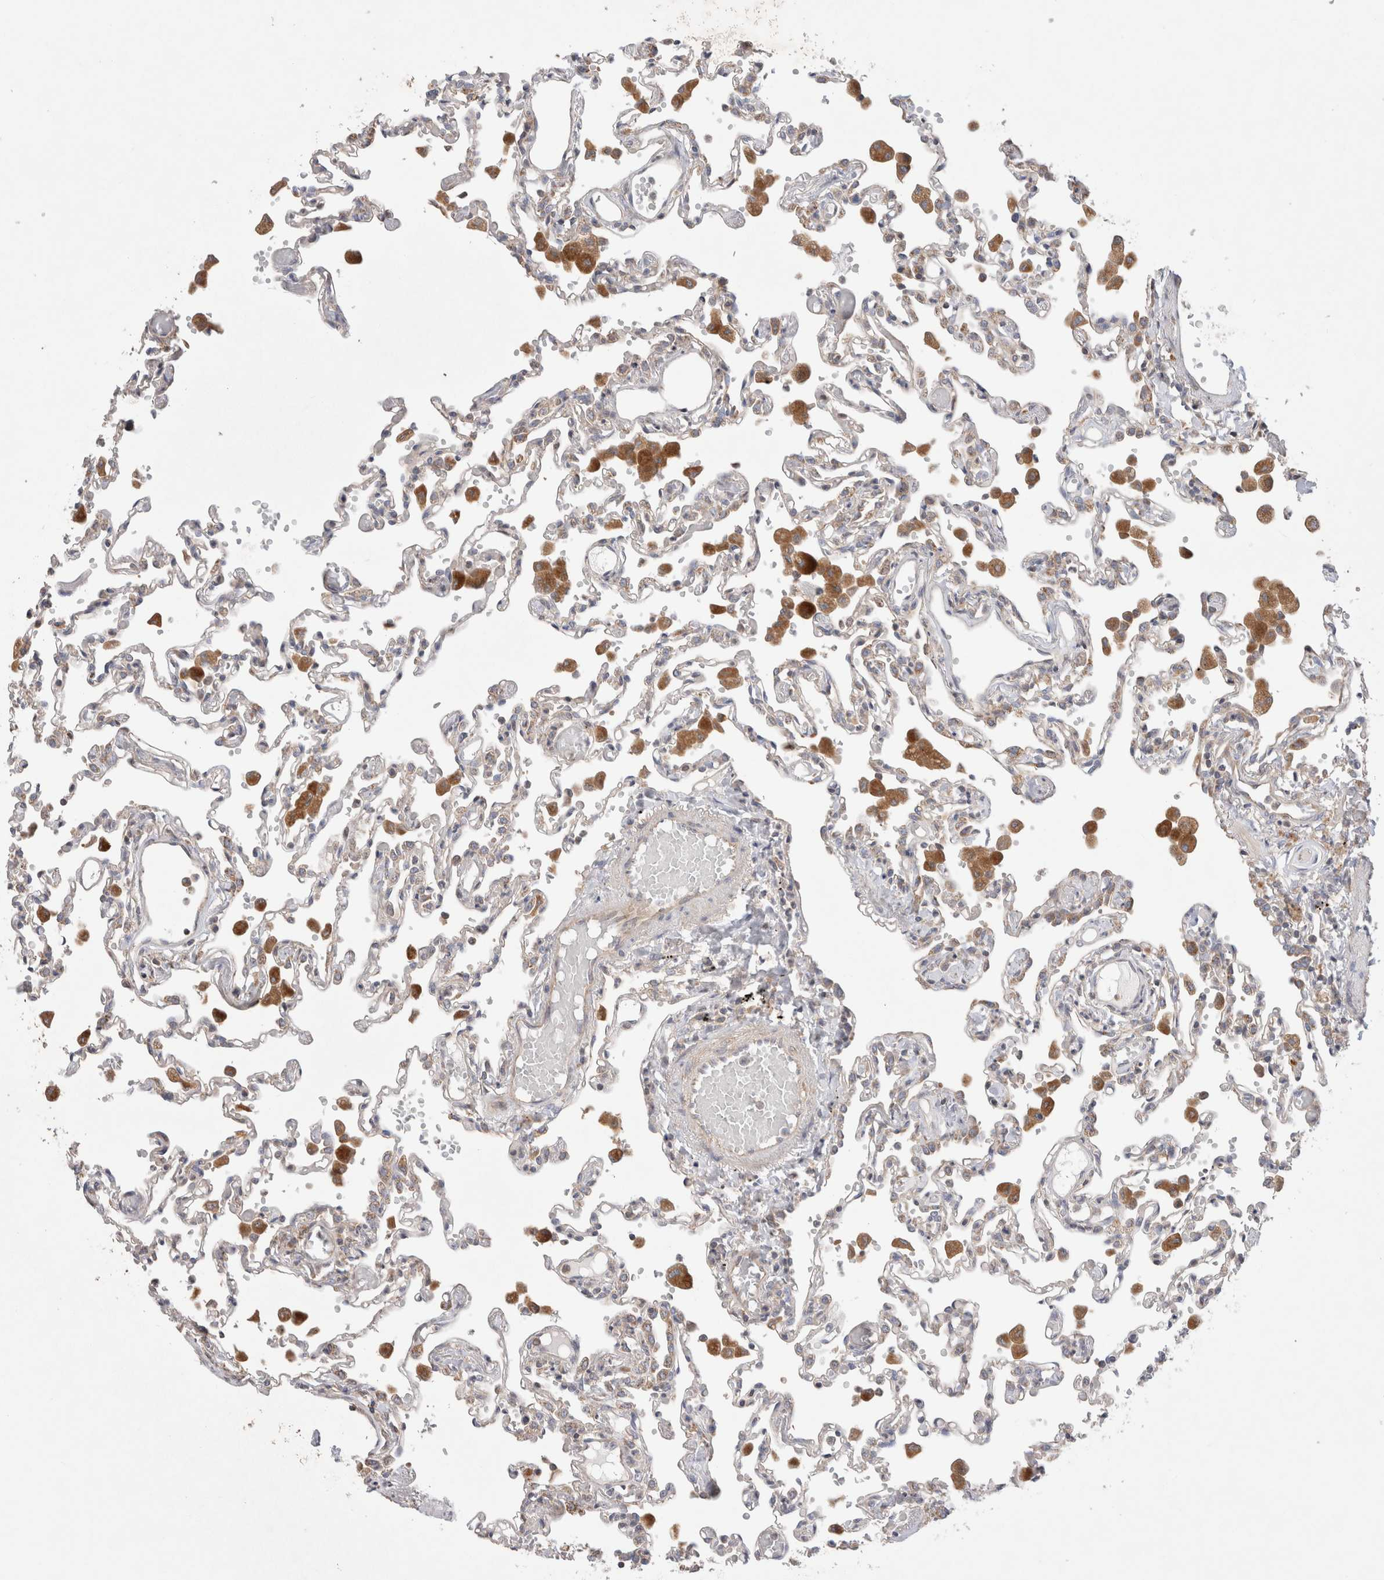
{"staining": {"intensity": "weak", "quantity": "<25%", "location": "cytoplasmic/membranous"}, "tissue": "lung", "cell_type": "Alveolar cells", "image_type": "normal", "snomed": [{"axis": "morphology", "description": "Normal tissue, NOS"}, {"axis": "topography", "description": "Bronchus"}, {"axis": "topography", "description": "Lung"}], "caption": "IHC micrograph of unremarkable lung stained for a protein (brown), which displays no positivity in alveolar cells.", "gene": "TBC1D16", "patient": {"sex": "female", "age": 49}}